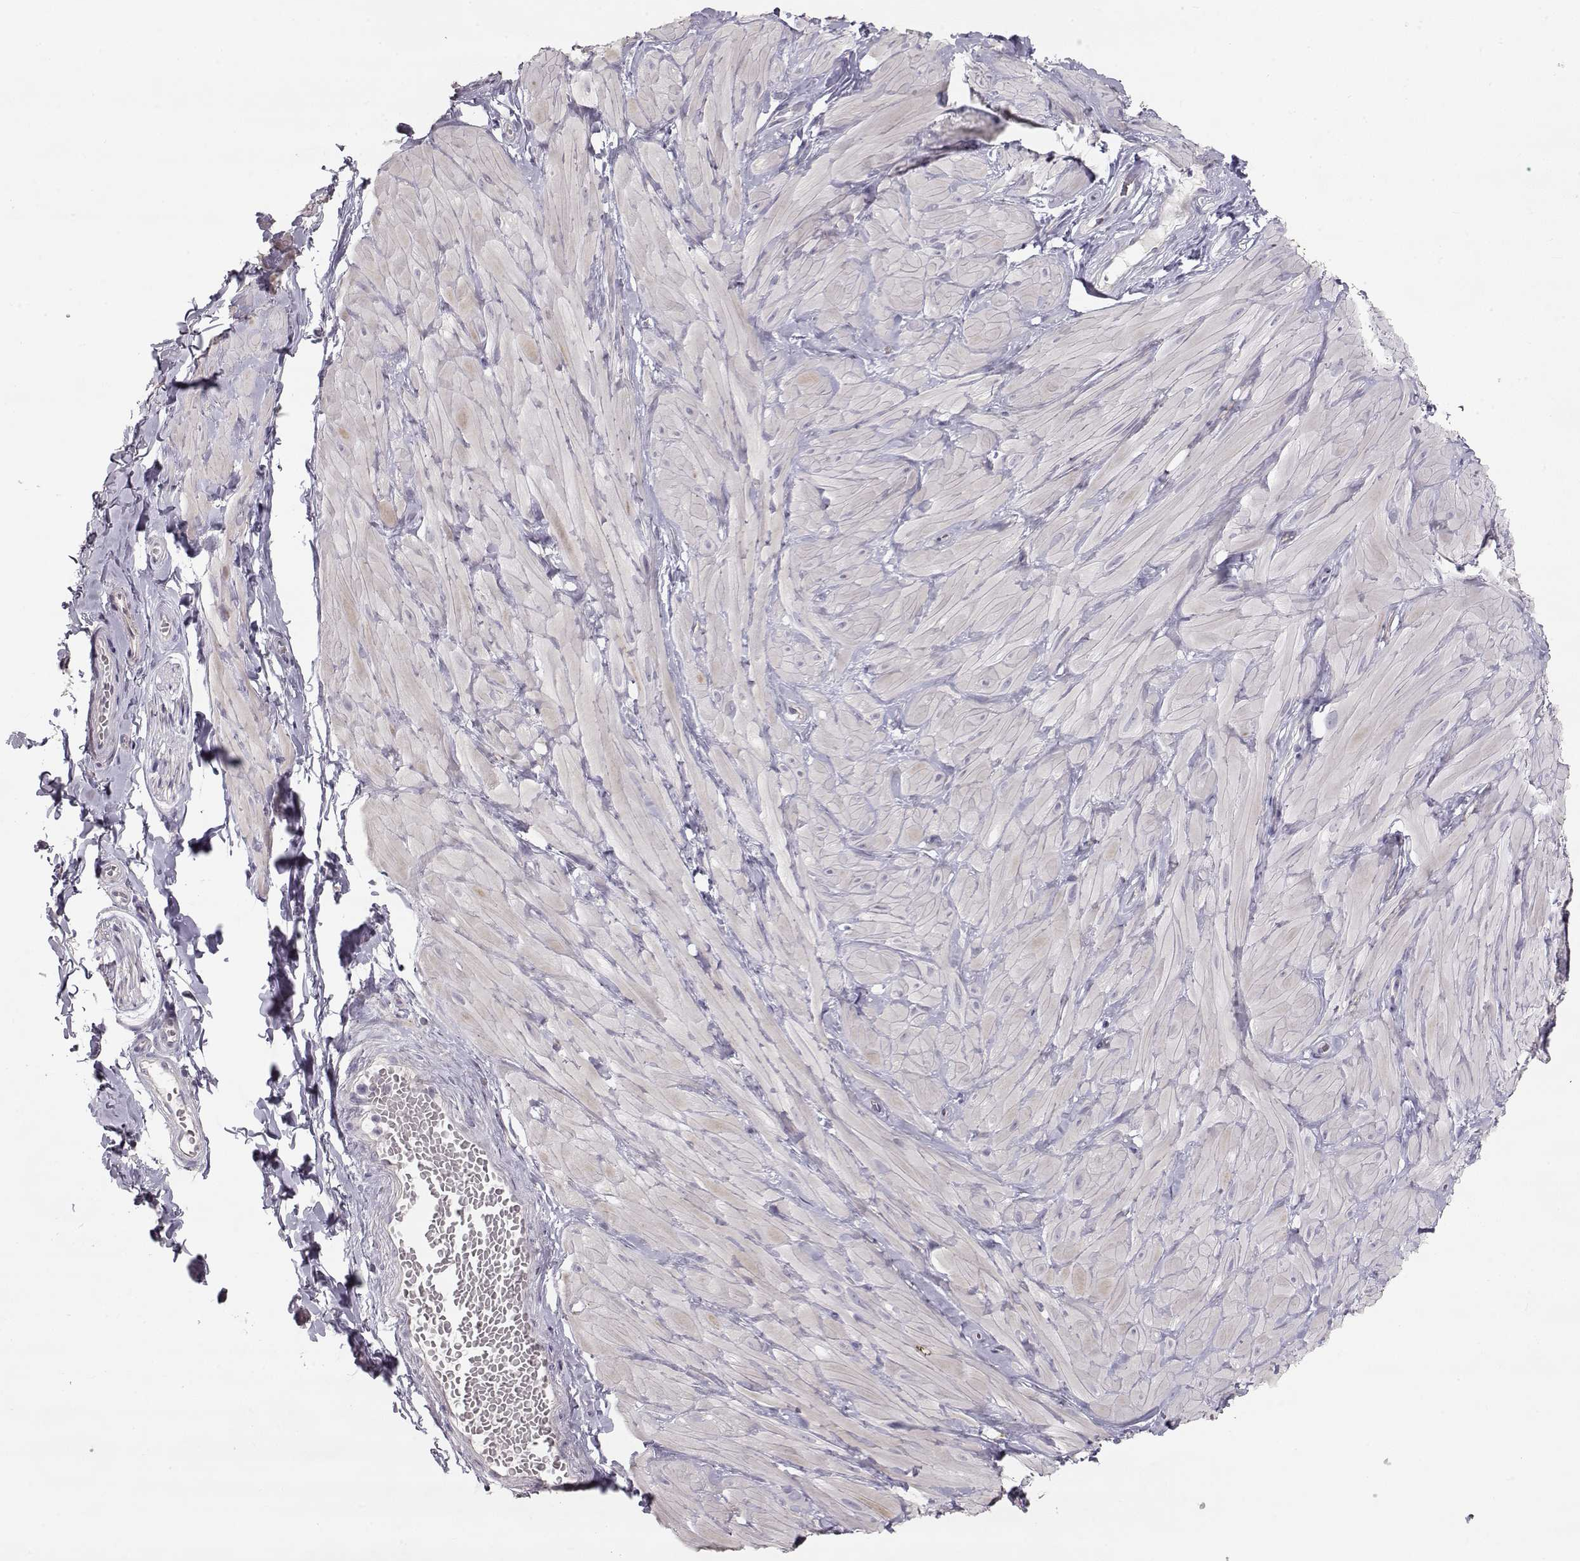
{"staining": {"intensity": "negative", "quantity": "none", "location": "none"}, "tissue": "adipose tissue", "cell_type": "Adipocytes", "image_type": "normal", "snomed": [{"axis": "morphology", "description": "Normal tissue, NOS"}, {"axis": "topography", "description": "Smooth muscle"}, {"axis": "topography", "description": "Peripheral nerve tissue"}], "caption": "Image shows no protein expression in adipocytes of unremarkable adipose tissue. The staining was performed using DAB to visualize the protein expression in brown, while the nuclei were stained in blue with hematoxylin (Magnification: 20x).", "gene": "SLC18A1", "patient": {"sex": "male", "age": 22}}